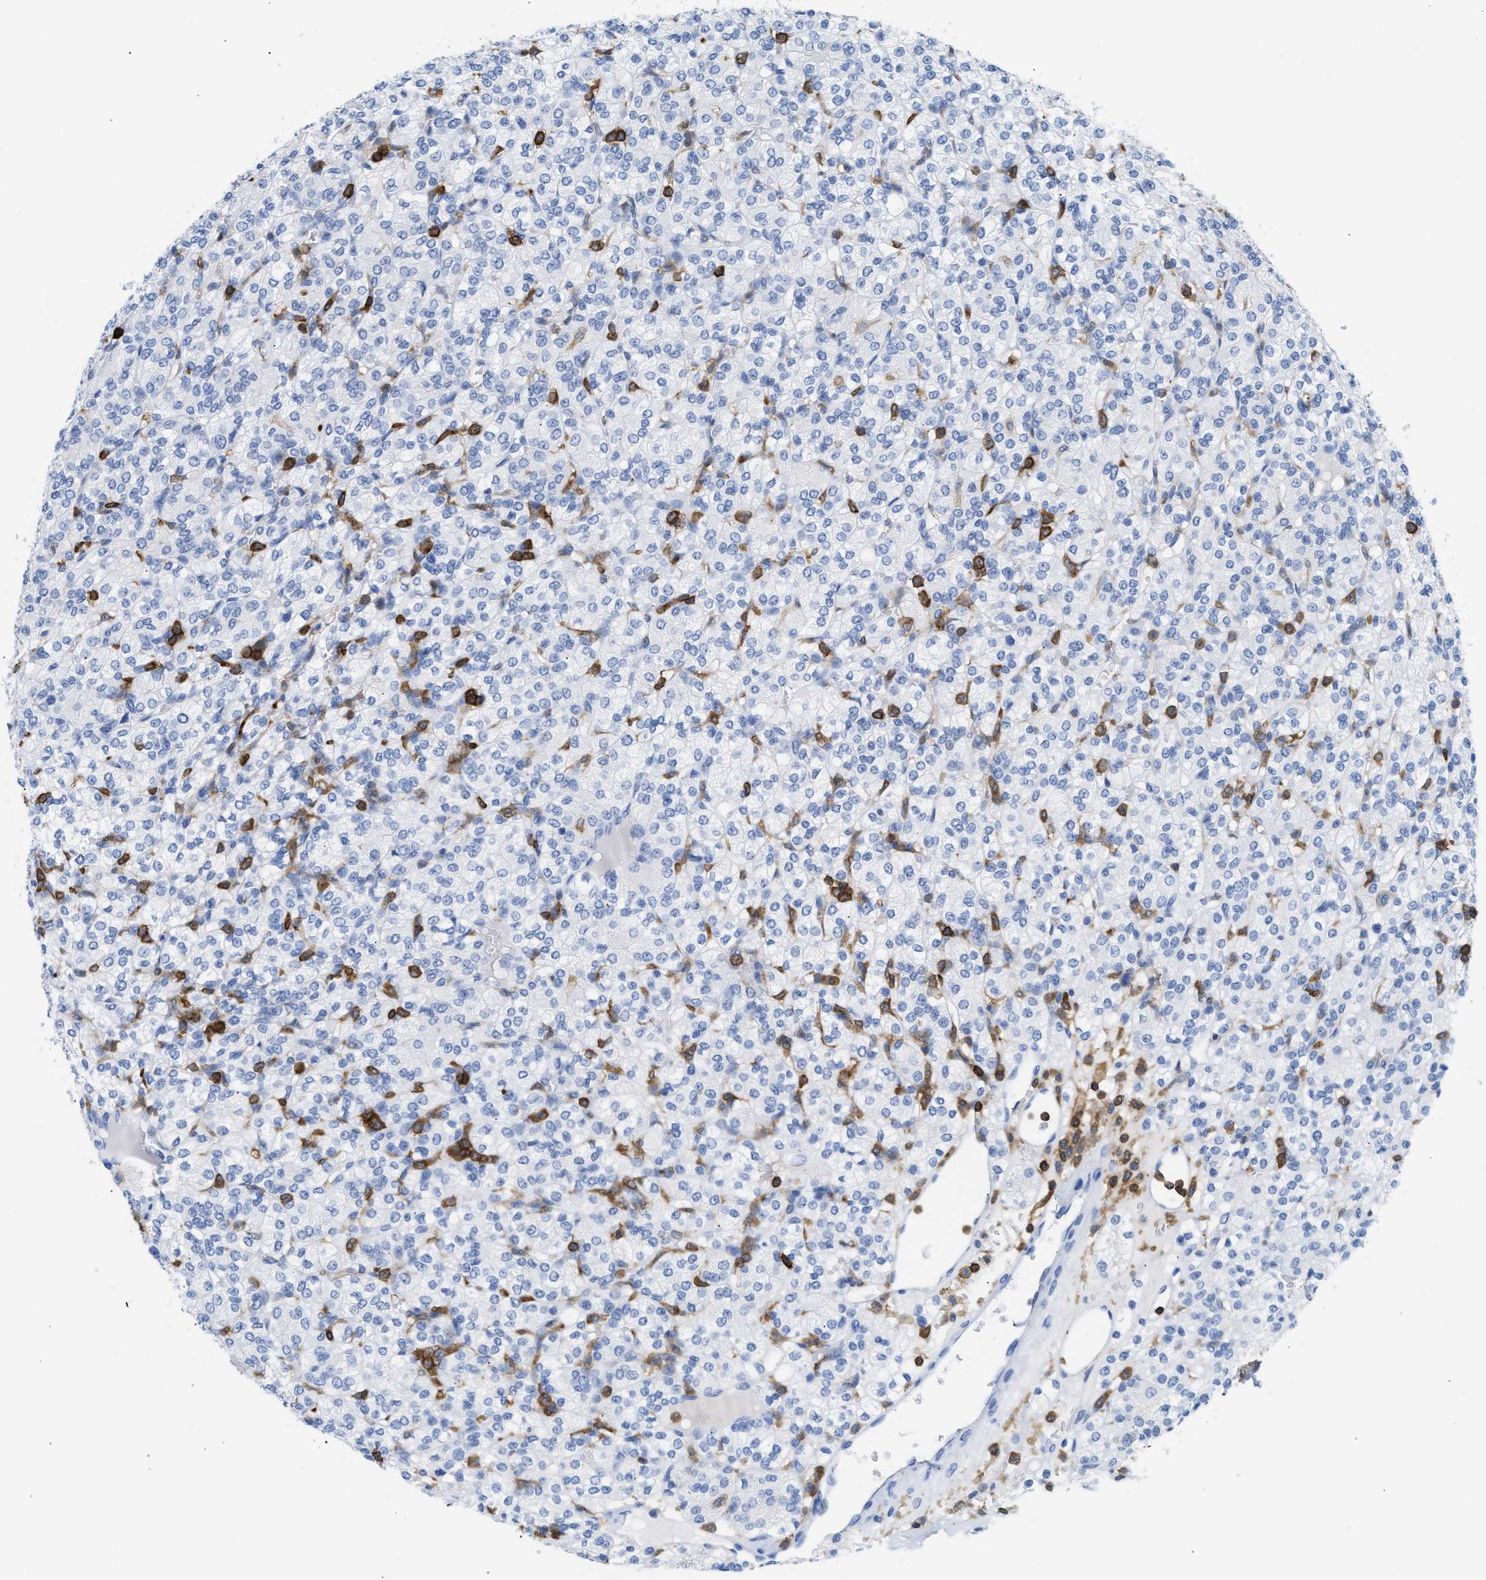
{"staining": {"intensity": "negative", "quantity": "none", "location": "none"}, "tissue": "renal cancer", "cell_type": "Tumor cells", "image_type": "cancer", "snomed": [{"axis": "morphology", "description": "Adenocarcinoma, NOS"}, {"axis": "topography", "description": "Kidney"}], "caption": "IHC of adenocarcinoma (renal) demonstrates no expression in tumor cells.", "gene": "LCP1", "patient": {"sex": "male", "age": 77}}